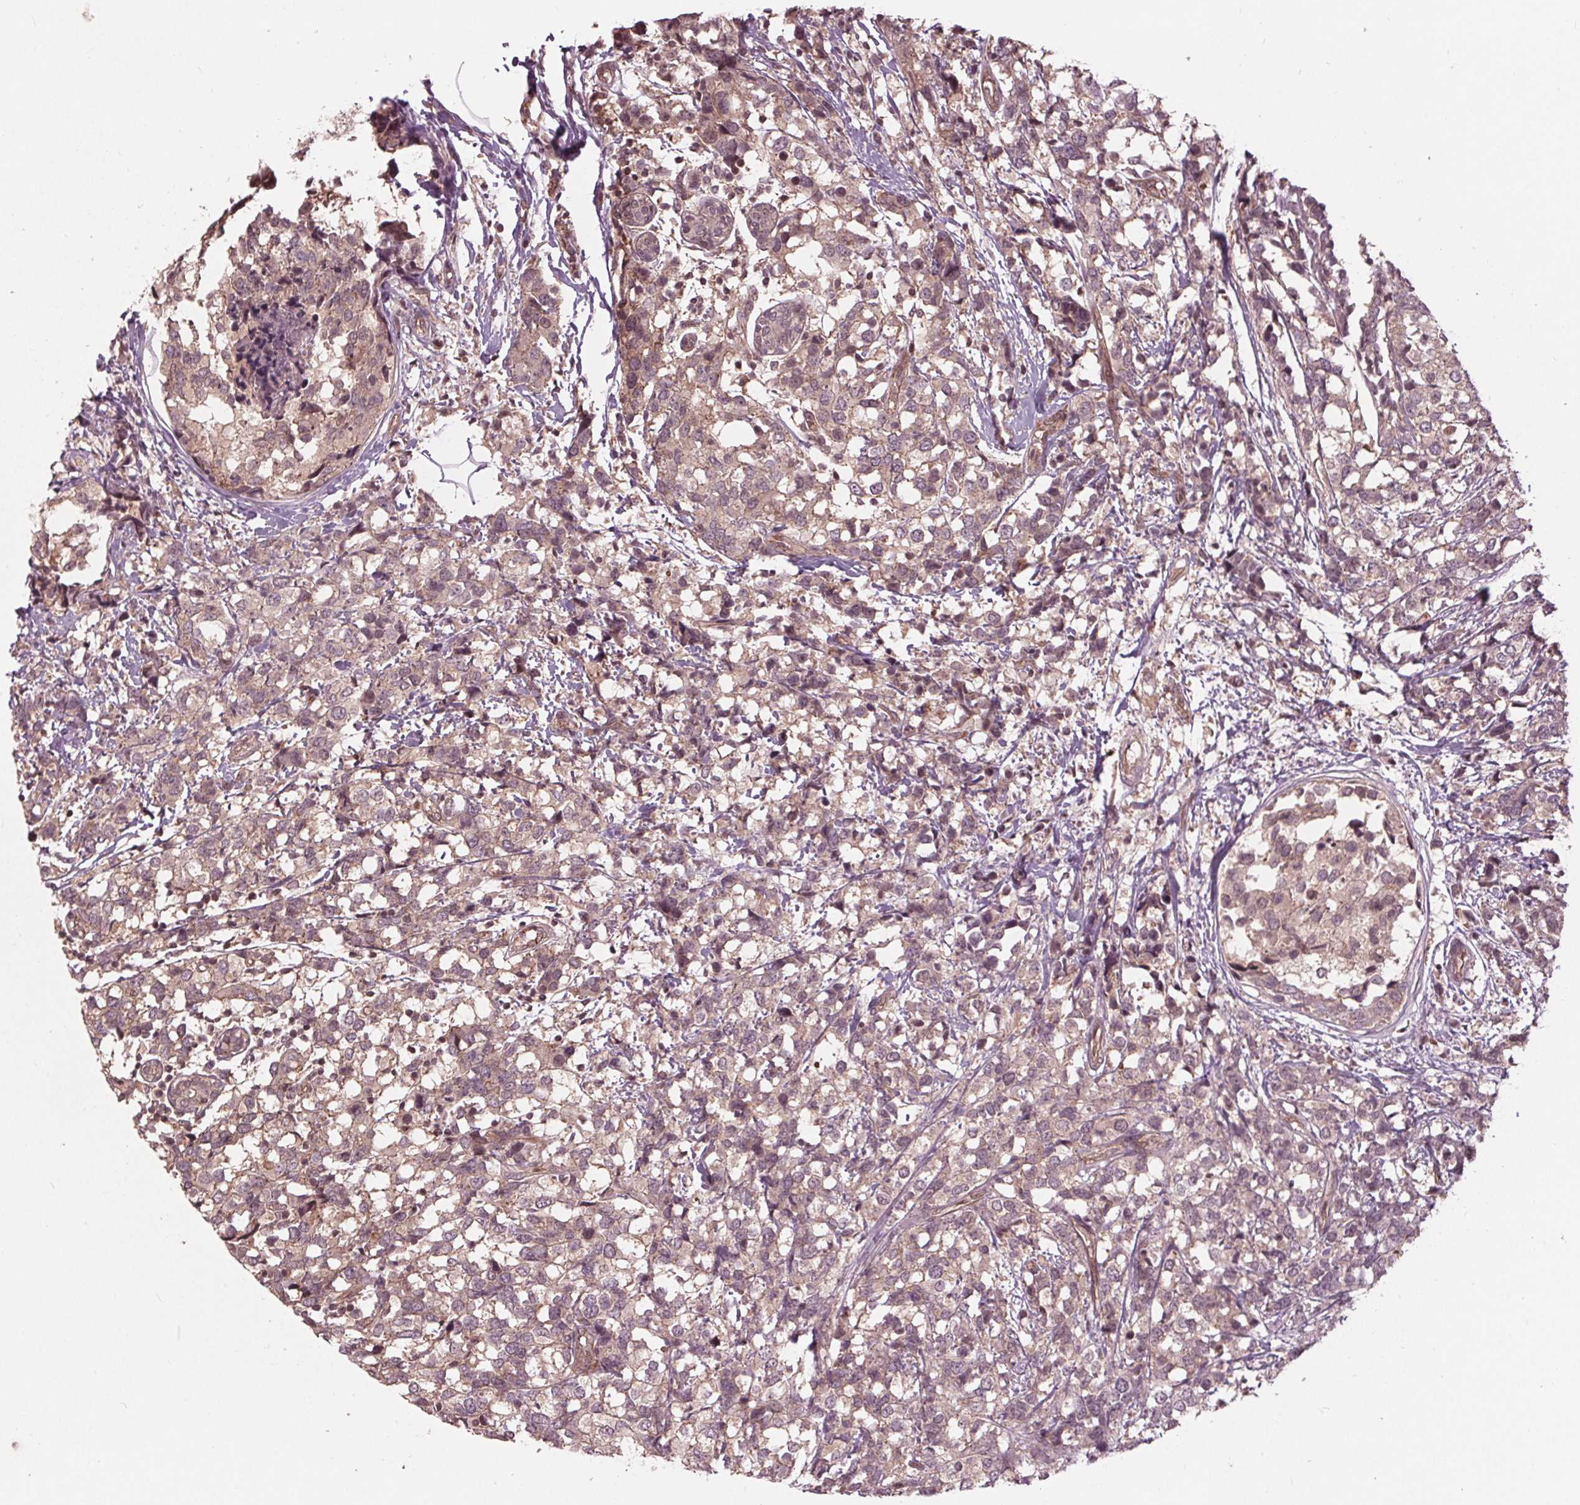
{"staining": {"intensity": "weak", "quantity": ">75%", "location": "cytoplasmic/membranous"}, "tissue": "breast cancer", "cell_type": "Tumor cells", "image_type": "cancer", "snomed": [{"axis": "morphology", "description": "Lobular carcinoma"}, {"axis": "topography", "description": "Breast"}], "caption": "This is an image of IHC staining of breast cancer, which shows weak positivity in the cytoplasmic/membranous of tumor cells.", "gene": "BTBD1", "patient": {"sex": "female", "age": 59}}